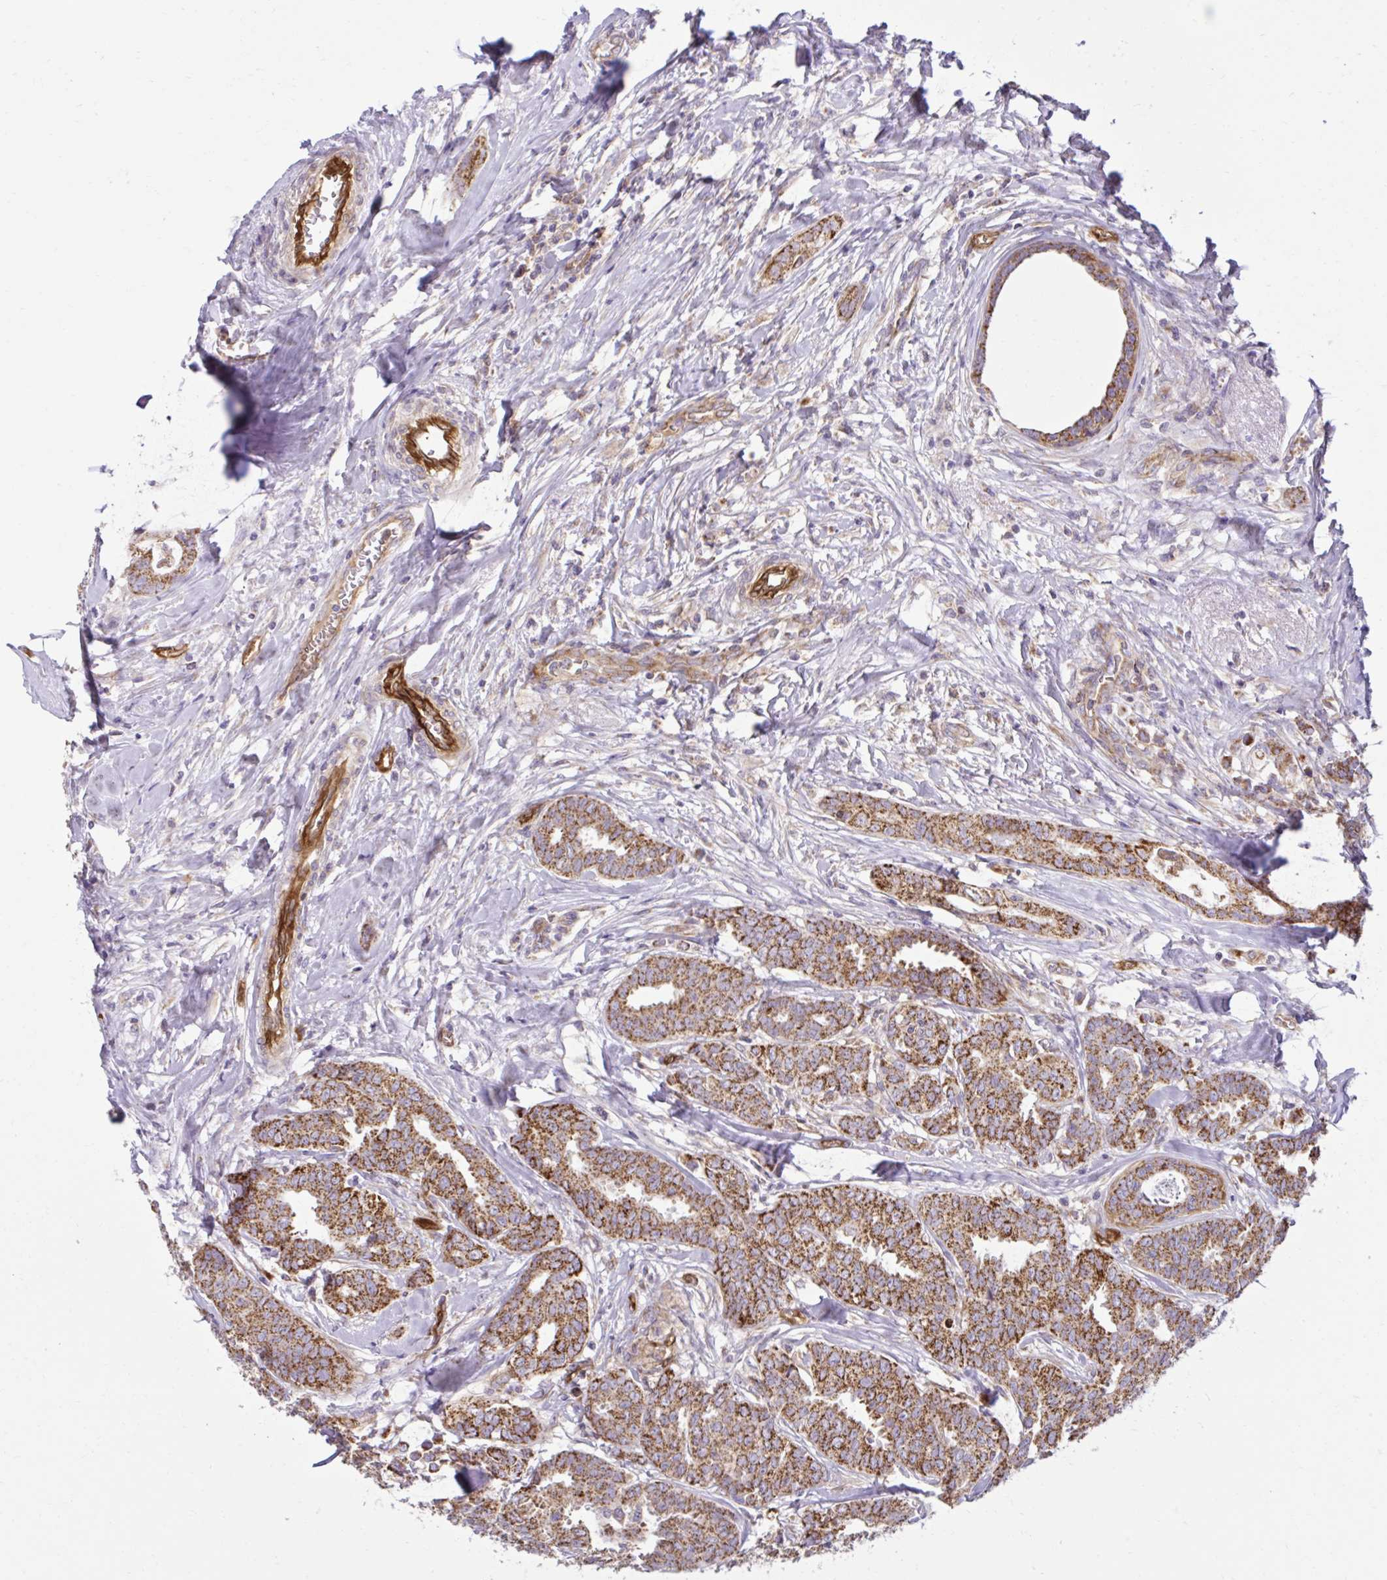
{"staining": {"intensity": "moderate", "quantity": ">75%", "location": "cytoplasmic/membranous"}, "tissue": "breast cancer", "cell_type": "Tumor cells", "image_type": "cancer", "snomed": [{"axis": "morphology", "description": "Duct carcinoma"}, {"axis": "topography", "description": "Breast"}], "caption": "Protein staining of breast cancer (invasive ductal carcinoma) tissue displays moderate cytoplasmic/membranous positivity in about >75% of tumor cells. Nuclei are stained in blue.", "gene": "LIMS1", "patient": {"sex": "female", "age": 45}}